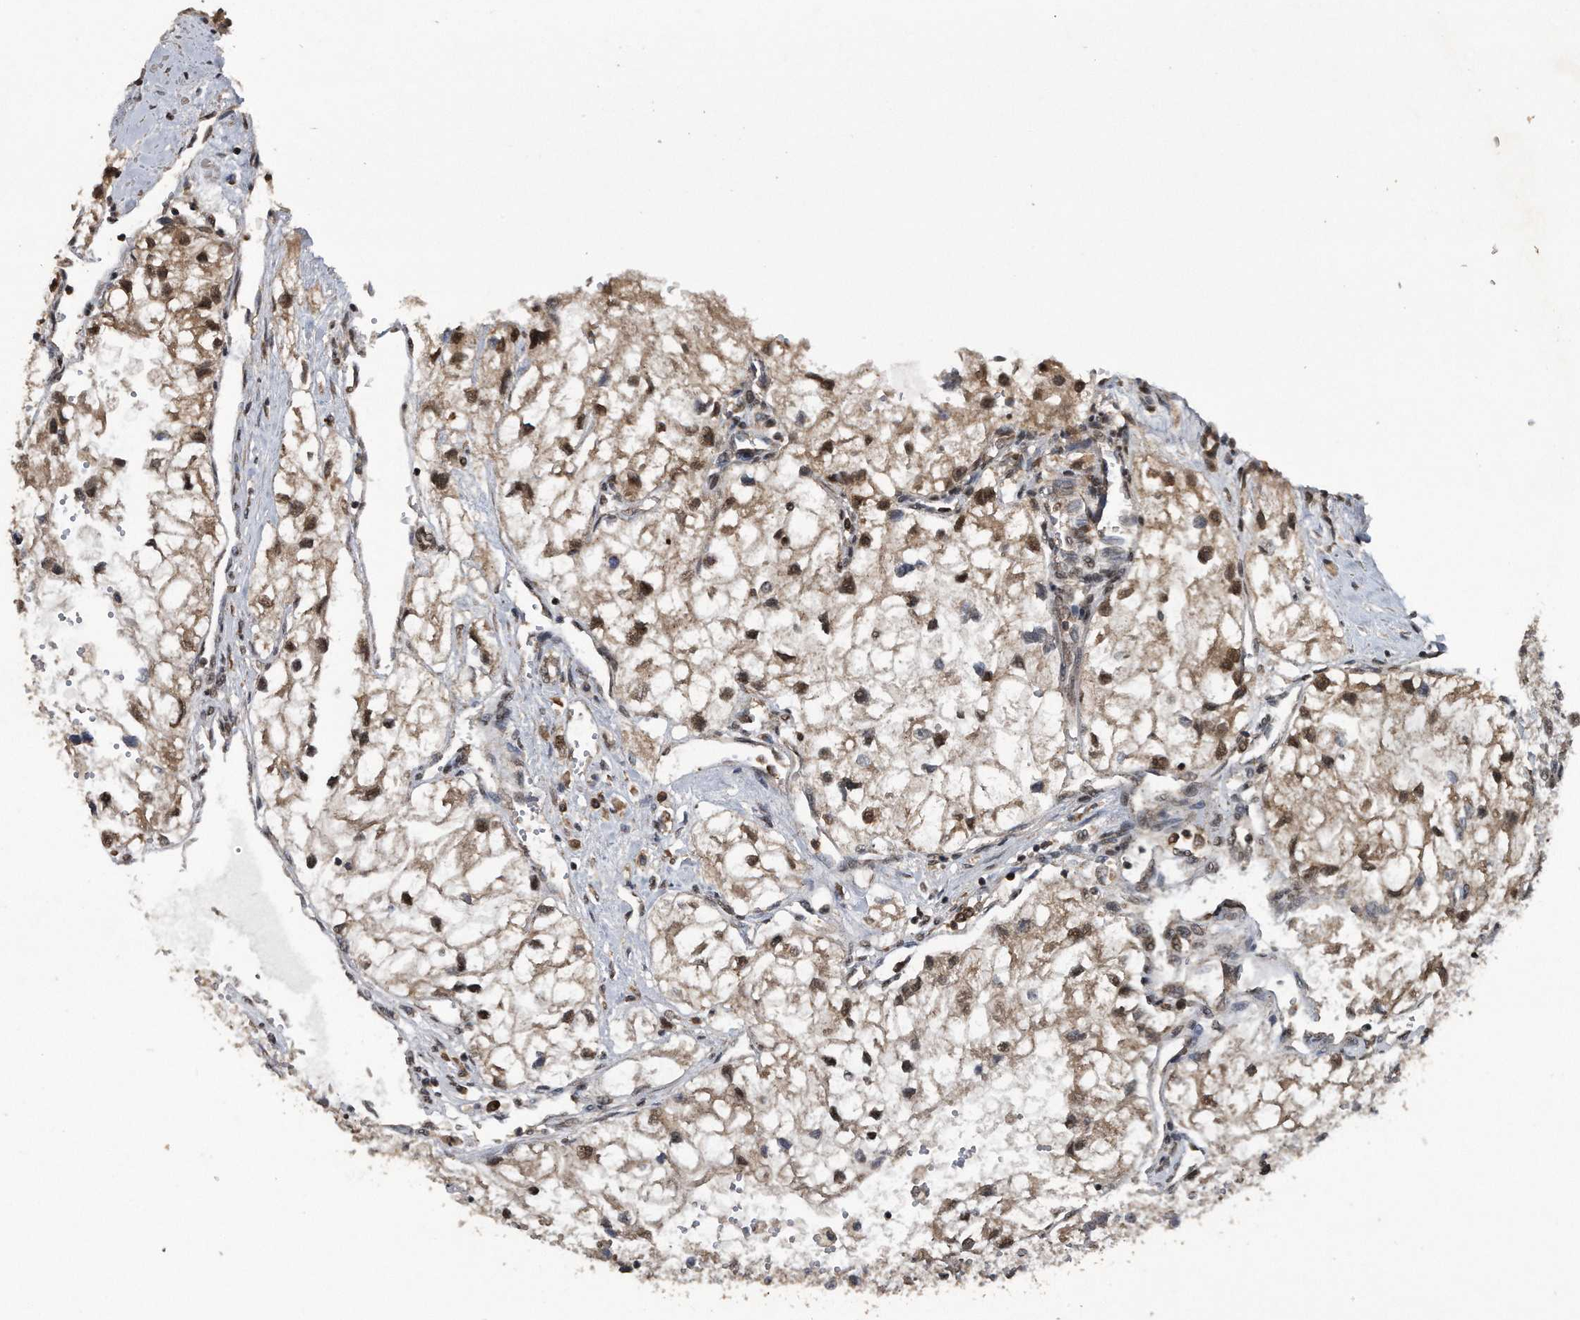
{"staining": {"intensity": "moderate", "quantity": ">75%", "location": "cytoplasmic/membranous,nuclear"}, "tissue": "renal cancer", "cell_type": "Tumor cells", "image_type": "cancer", "snomed": [{"axis": "morphology", "description": "Adenocarcinoma, NOS"}, {"axis": "topography", "description": "Kidney"}], "caption": "Moderate cytoplasmic/membranous and nuclear expression for a protein is seen in about >75% of tumor cells of adenocarcinoma (renal) using immunohistochemistry (IHC).", "gene": "CRYZL1", "patient": {"sex": "female", "age": 70}}